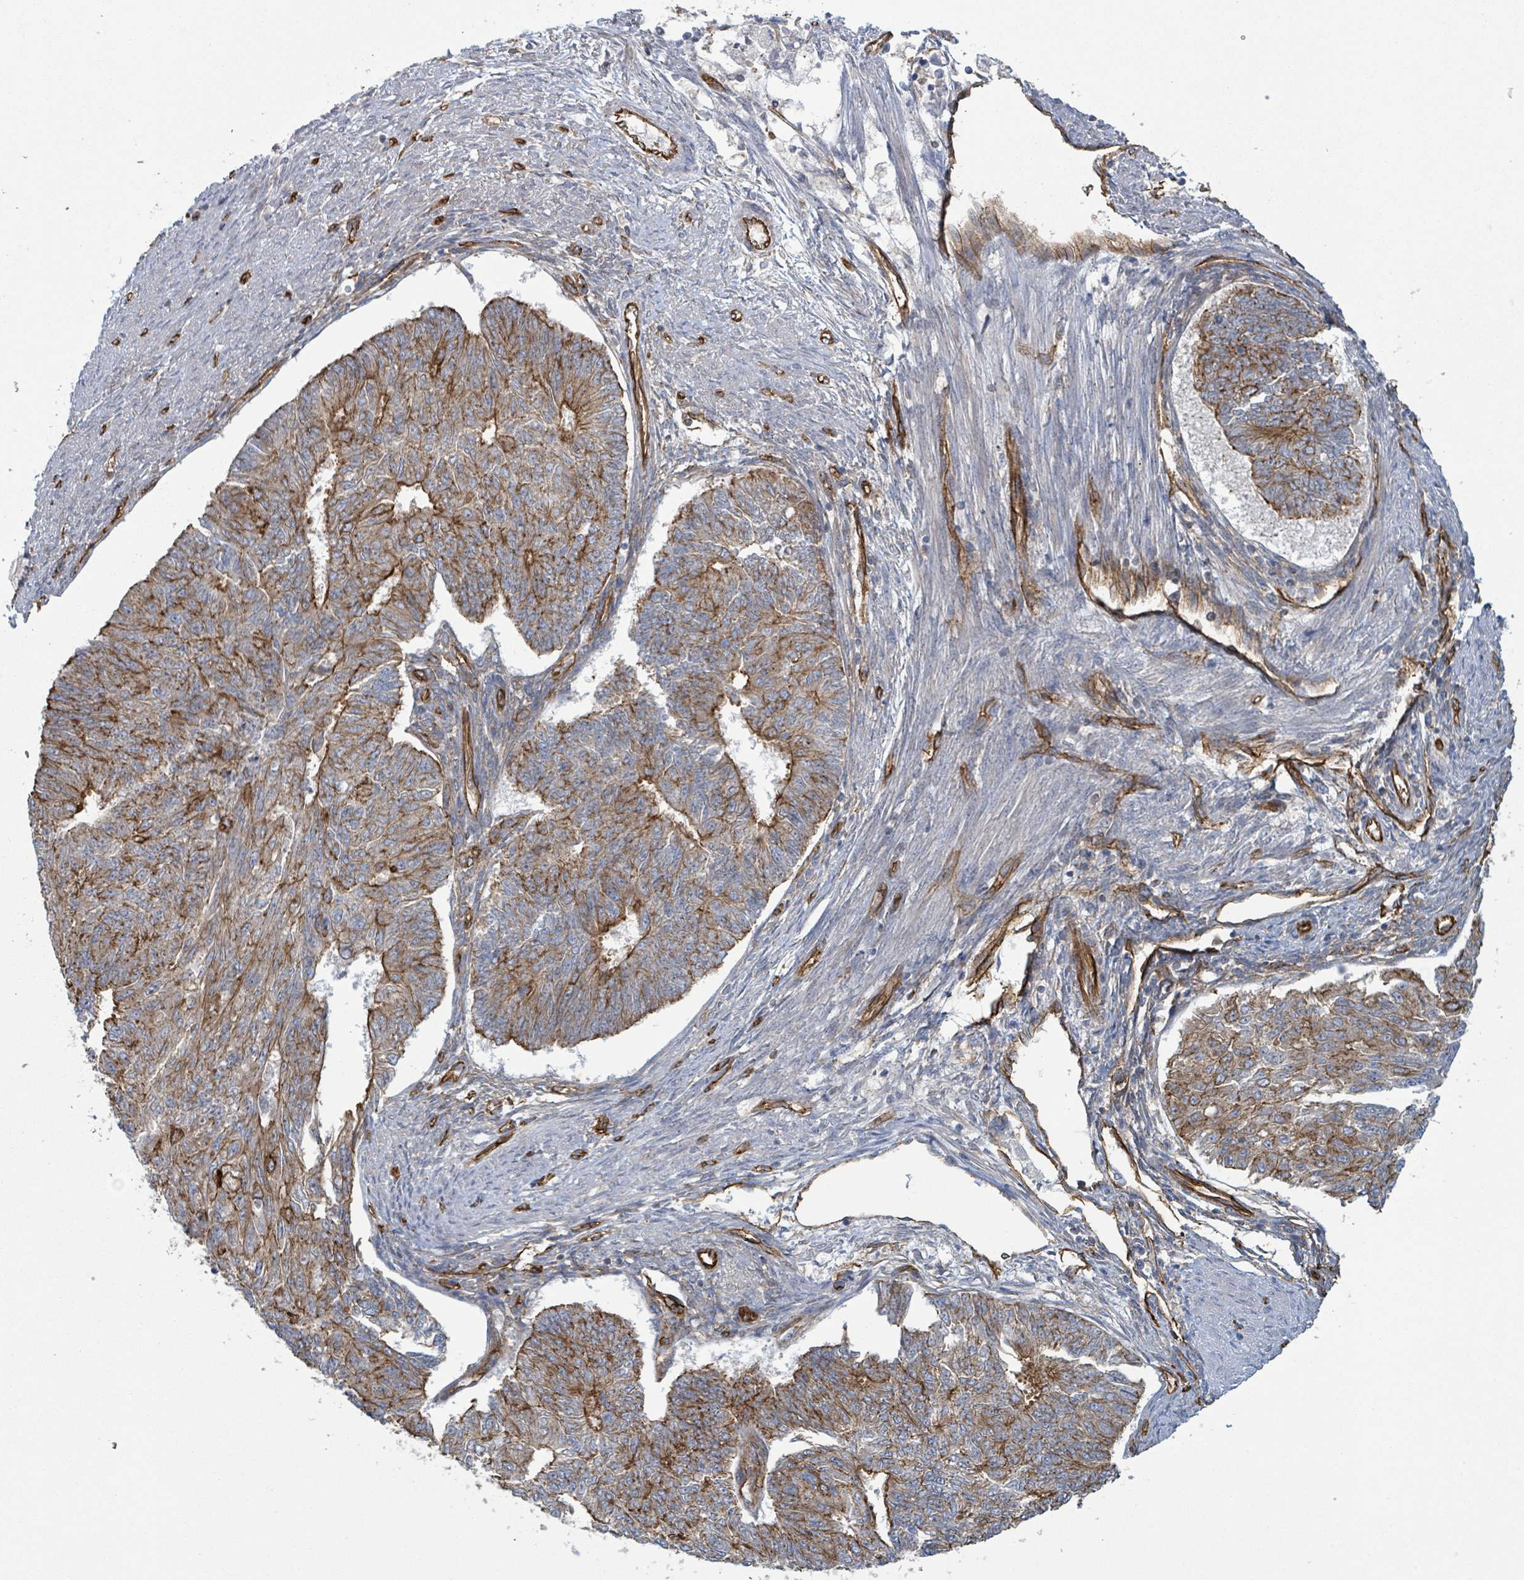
{"staining": {"intensity": "moderate", "quantity": "25%-75%", "location": "cytoplasmic/membranous"}, "tissue": "endometrial cancer", "cell_type": "Tumor cells", "image_type": "cancer", "snomed": [{"axis": "morphology", "description": "Adenocarcinoma, NOS"}, {"axis": "topography", "description": "Endometrium"}], "caption": "Brown immunohistochemical staining in endometrial cancer demonstrates moderate cytoplasmic/membranous staining in about 25%-75% of tumor cells. (Brightfield microscopy of DAB IHC at high magnification).", "gene": "LDOC1", "patient": {"sex": "female", "age": 32}}